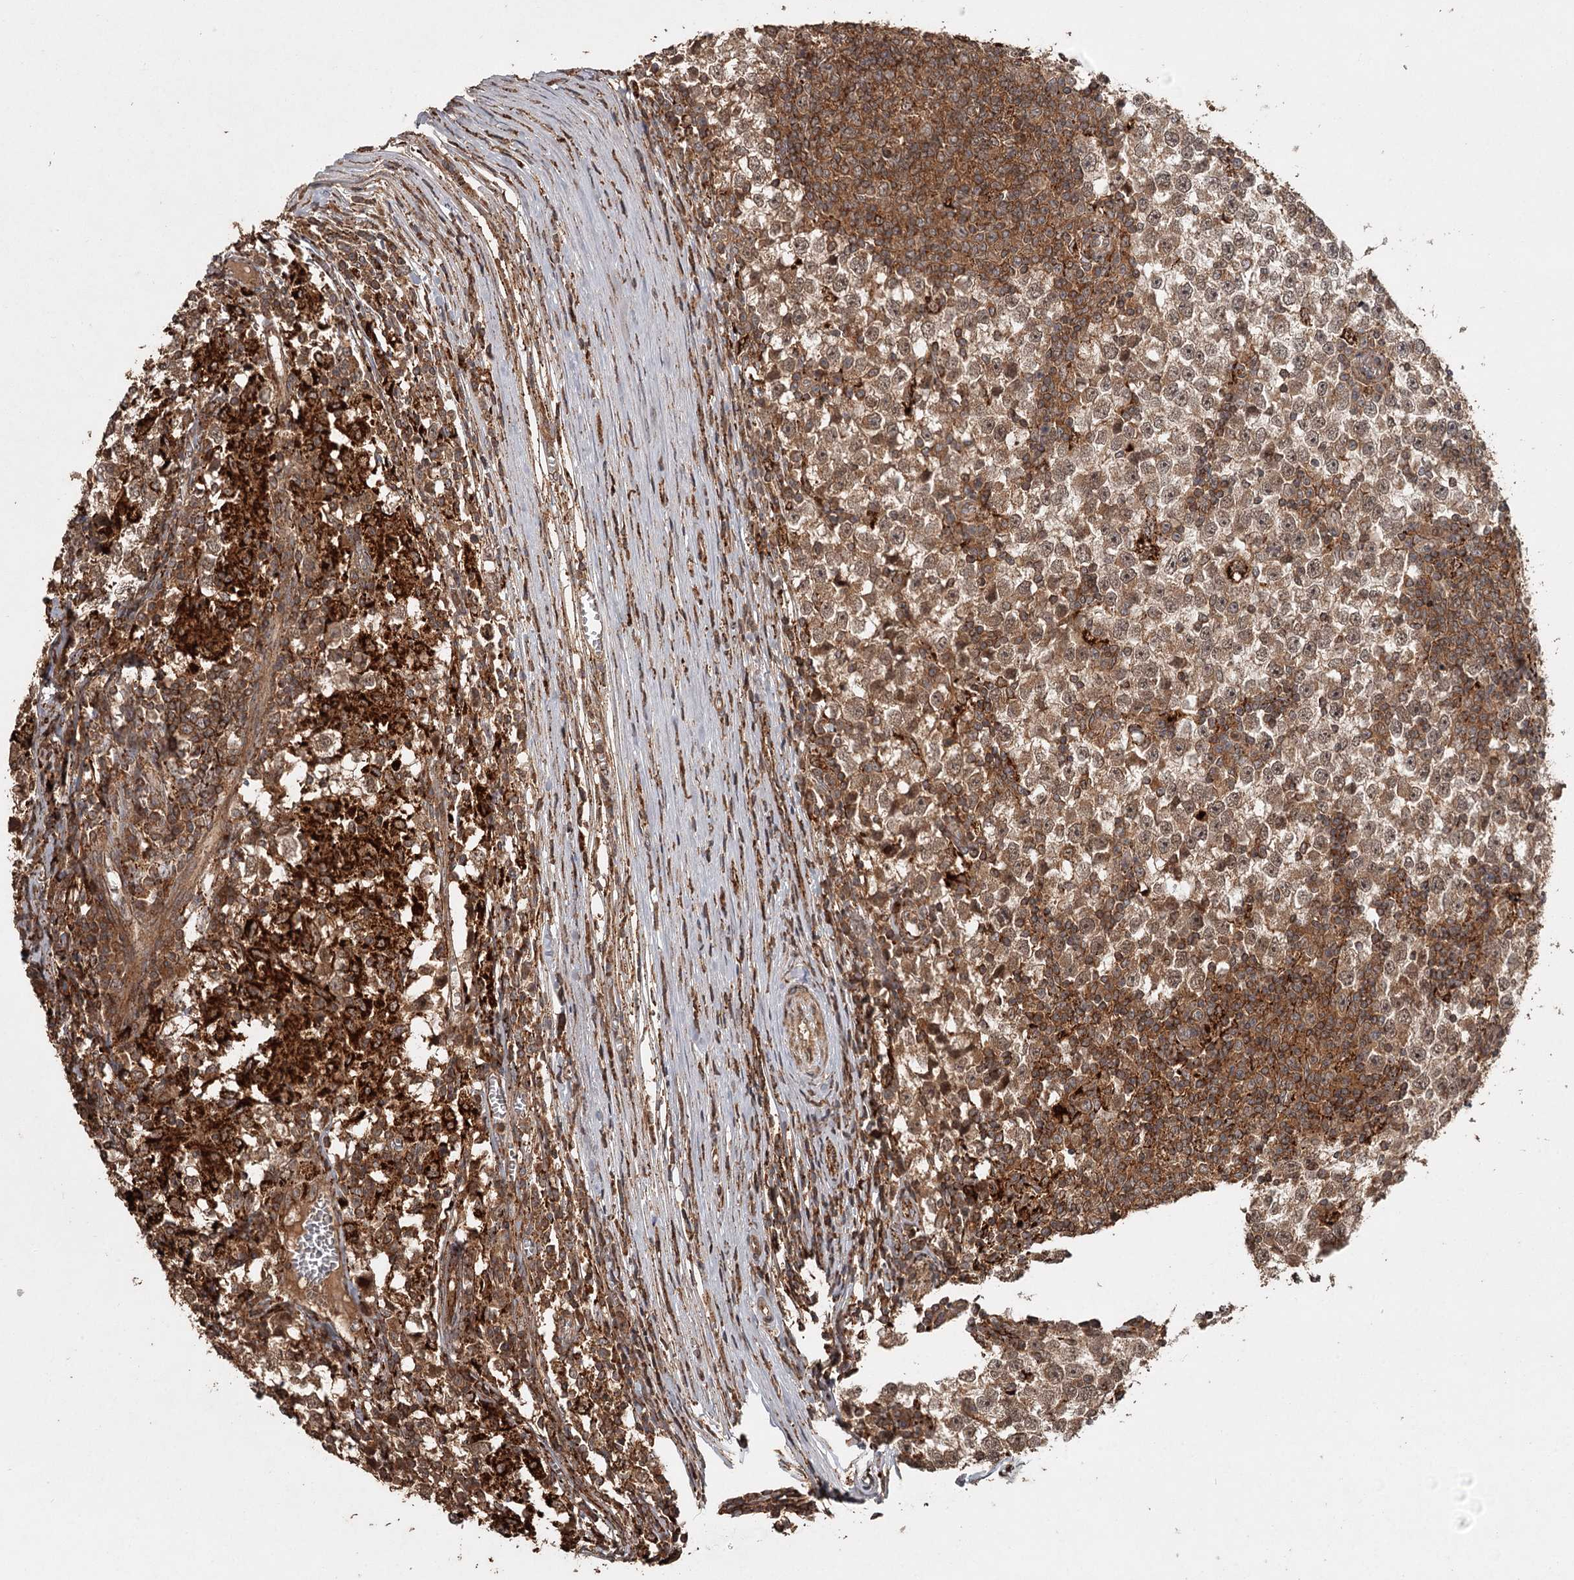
{"staining": {"intensity": "moderate", "quantity": ">75%", "location": "cytoplasmic/membranous,nuclear"}, "tissue": "testis cancer", "cell_type": "Tumor cells", "image_type": "cancer", "snomed": [{"axis": "morphology", "description": "Seminoma, NOS"}, {"axis": "topography", "description": "Testis"}], "caption": "Protein expression analysis of testis cancer reveals moderate cytoplasmic/membranous and nuclear positivity in about >75% of tumor cells. The staining was performed using DAB (3,3'-diaminobenzidine) to visualize the protein expression in brown, while the nuclei were stained in blue with hematoxylin (Magnification: 20x).", "gene": "FAXC", "patient": {"sex": "male", "age": 65}}